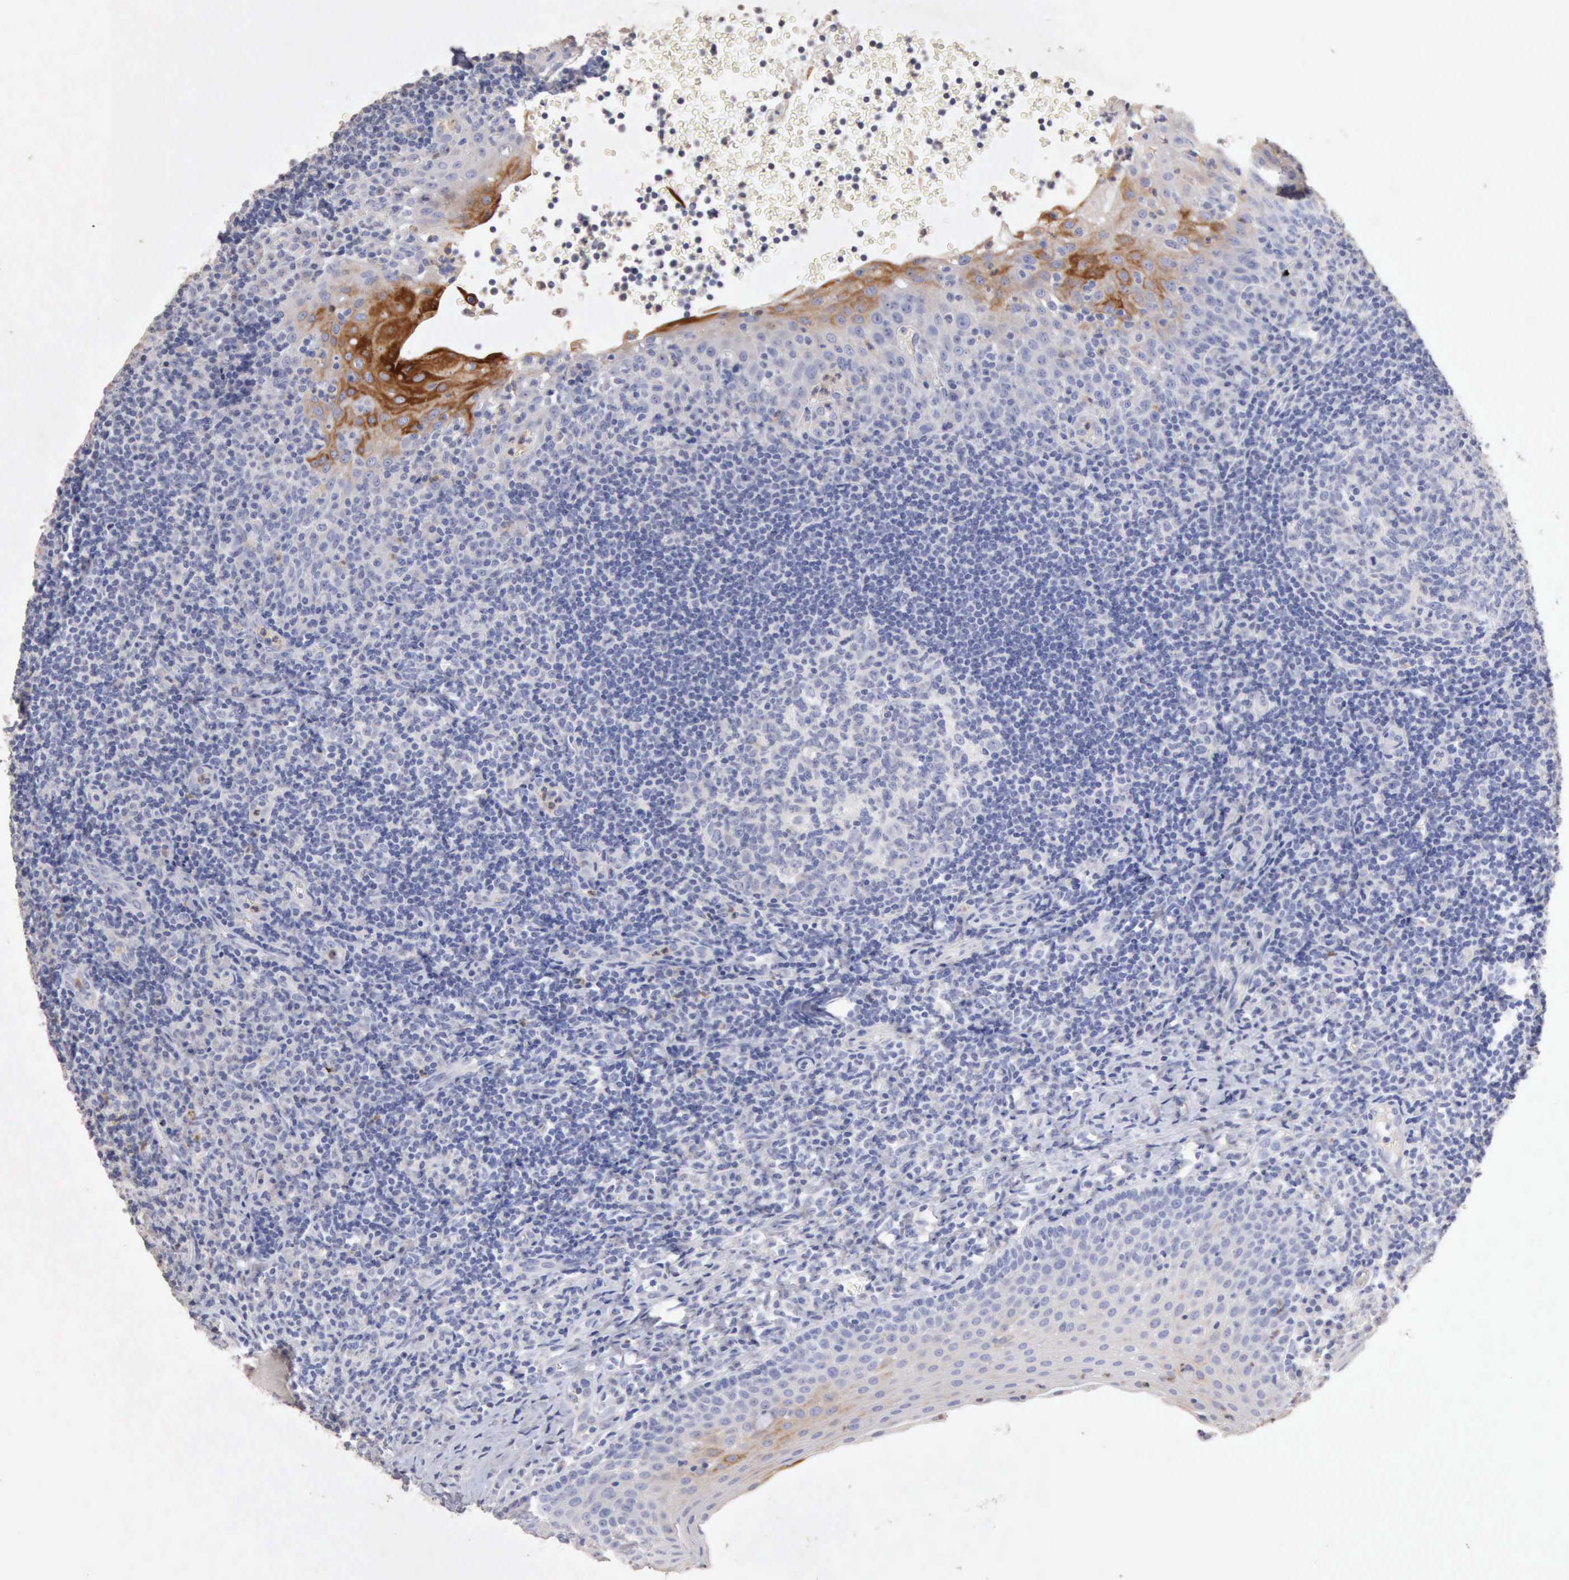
{"staining": {"intensity": "negative", "quantity": "none", "location": "none"}, "tissue": "tonsil", "cell_type": "Germinal center cells", "image_type": "normal", "snomed": [{"axis": "morphology", "description": "Normal tissue, NOS"}, {"axis": "topography", "description": "Tonsil"}], "caption": "The image displays no significant expression in germinal center cells of tonsil. (DAB (3,3'-diaminobenzidine) IHC with hematoxylin counter stain).", "gene": "KRT6B", "patient": {"sex": "female", "age": 40}}